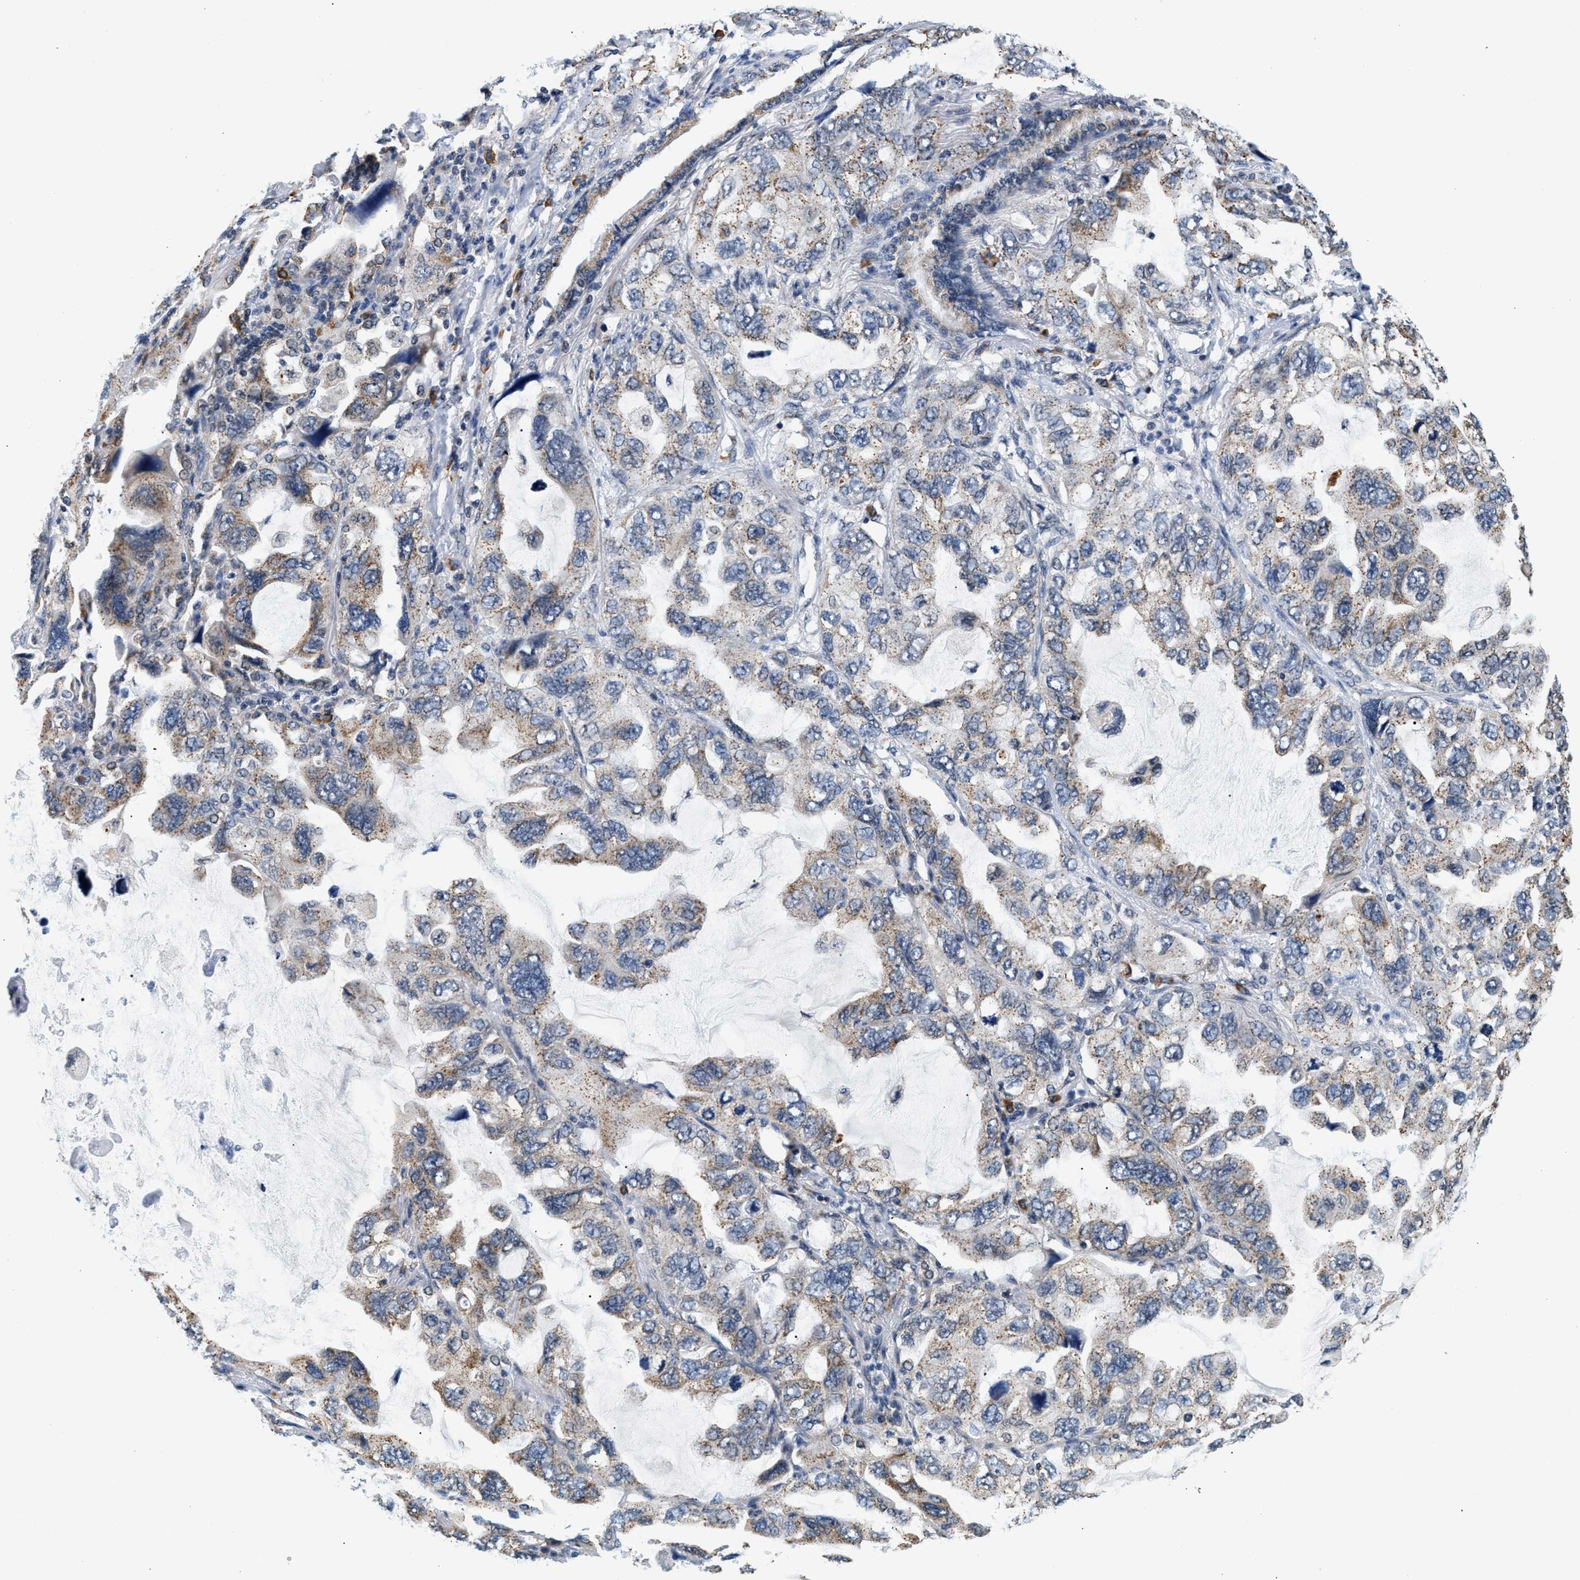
{"staining": {"intensity": "weak", "quantity": "25%-75%", "location": "cytoplasmic/membranous"}, "tissue": "lung cancer", "cell_type": "Tumor cells", "image_type": "cancer", "snomed": [{"axis": "morphology", "description": "Squamous cell carcinoma, NOS"}, {"axis": "topography", "description": "Lung"}], "caption": "A low amount of weak cytoplasmic/membranous positivity is identified in about 25%-75% of tumor cells in lung cancer tissue.", "gene": "KCNMB2", "patient": {"sex": "female", "age": 73}}